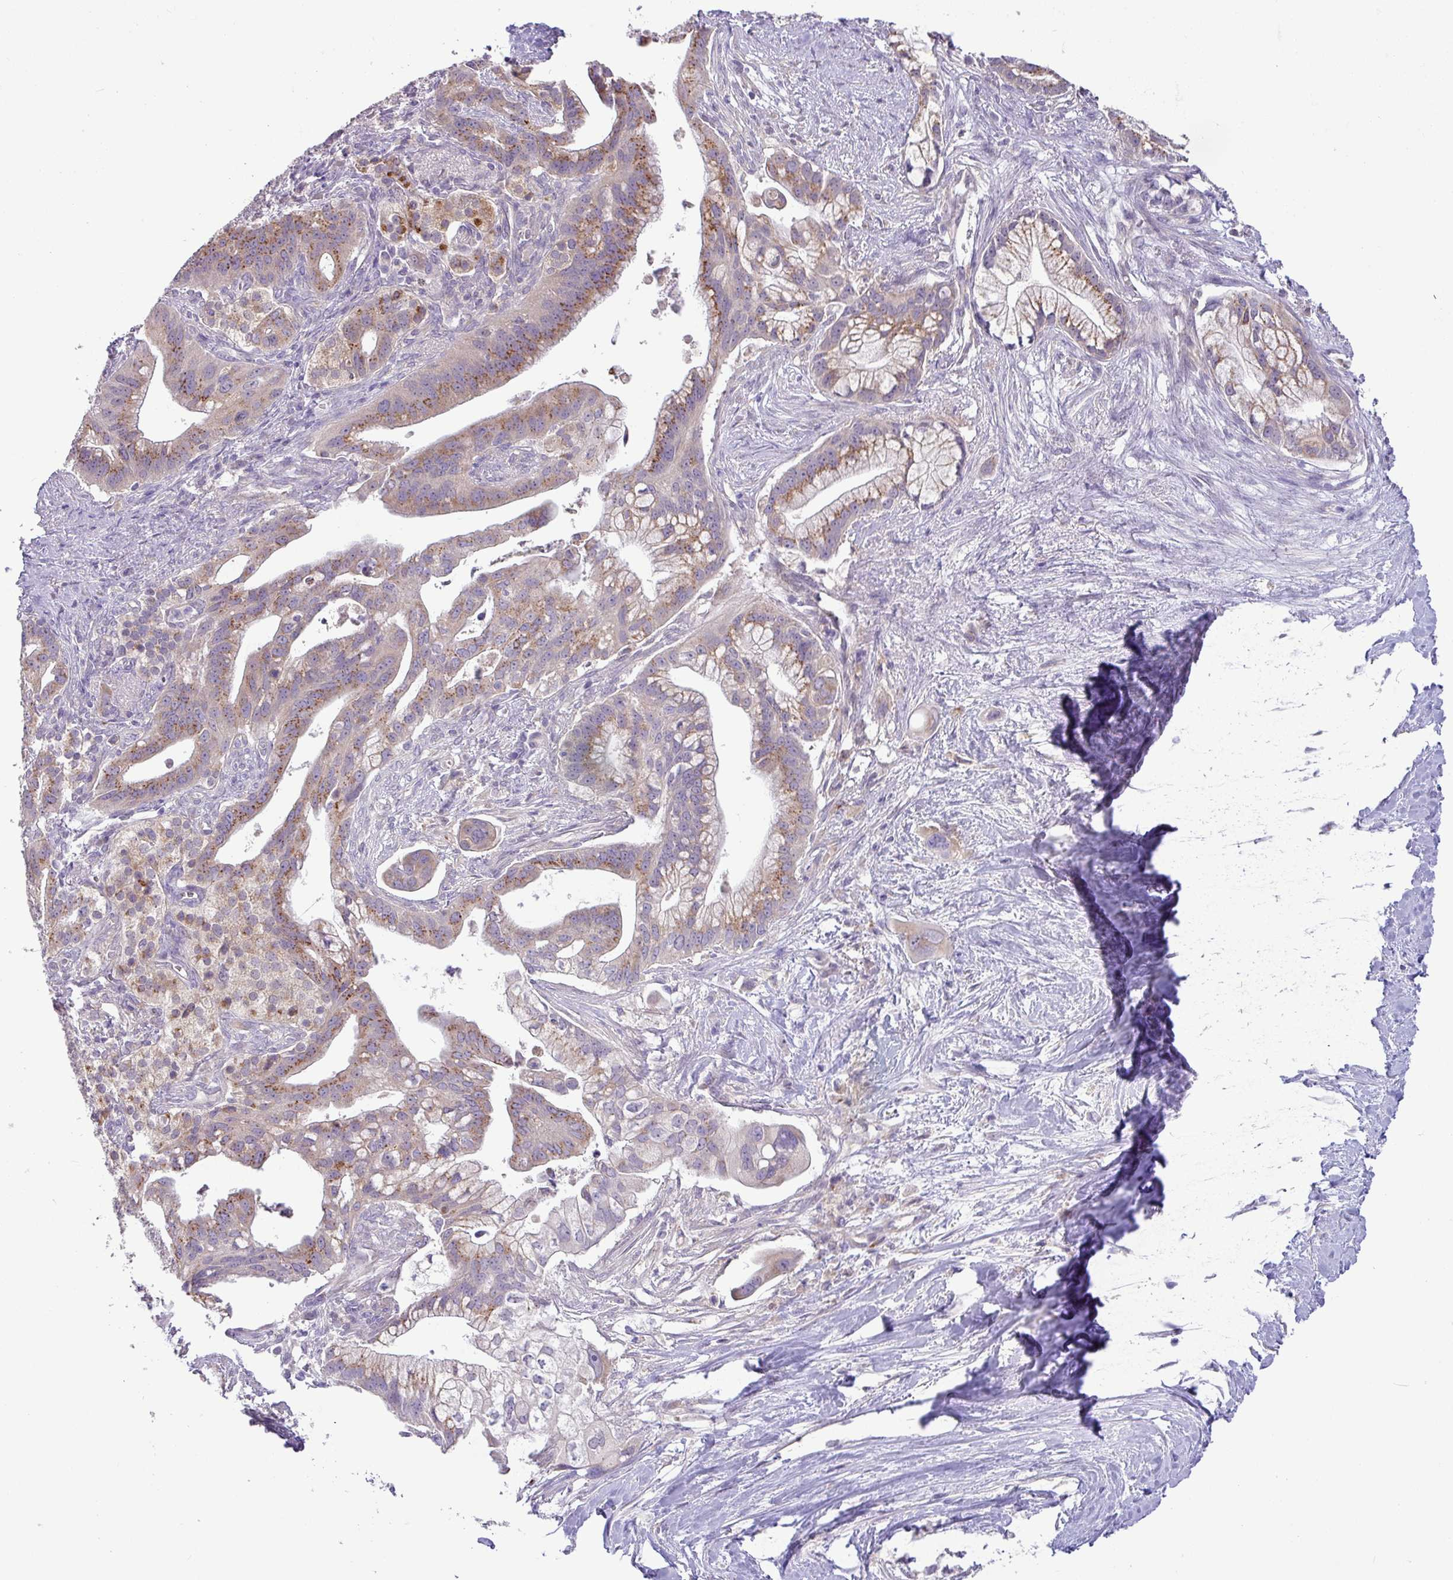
{"staining": {"intensity": "moderate", "quantity": "25%-75%", "location": "cytoplasmic/membranous"}, "tissue": "pancreatic cancer", "cell_type": "Tumor cells", "image_type": "cancer", "snomed": [{"axis": "morphology", "description": "Adenocarcinoma, NOS"}, {"axis": "topography", "description": "Pancreas"}], "caption": "Pancreatic adenocarcinoma stained with a protein marker exhibits moderate staining in tumor cells.", "gene": "GALNT12", "patient": {"sex": "male", "age": 68}}